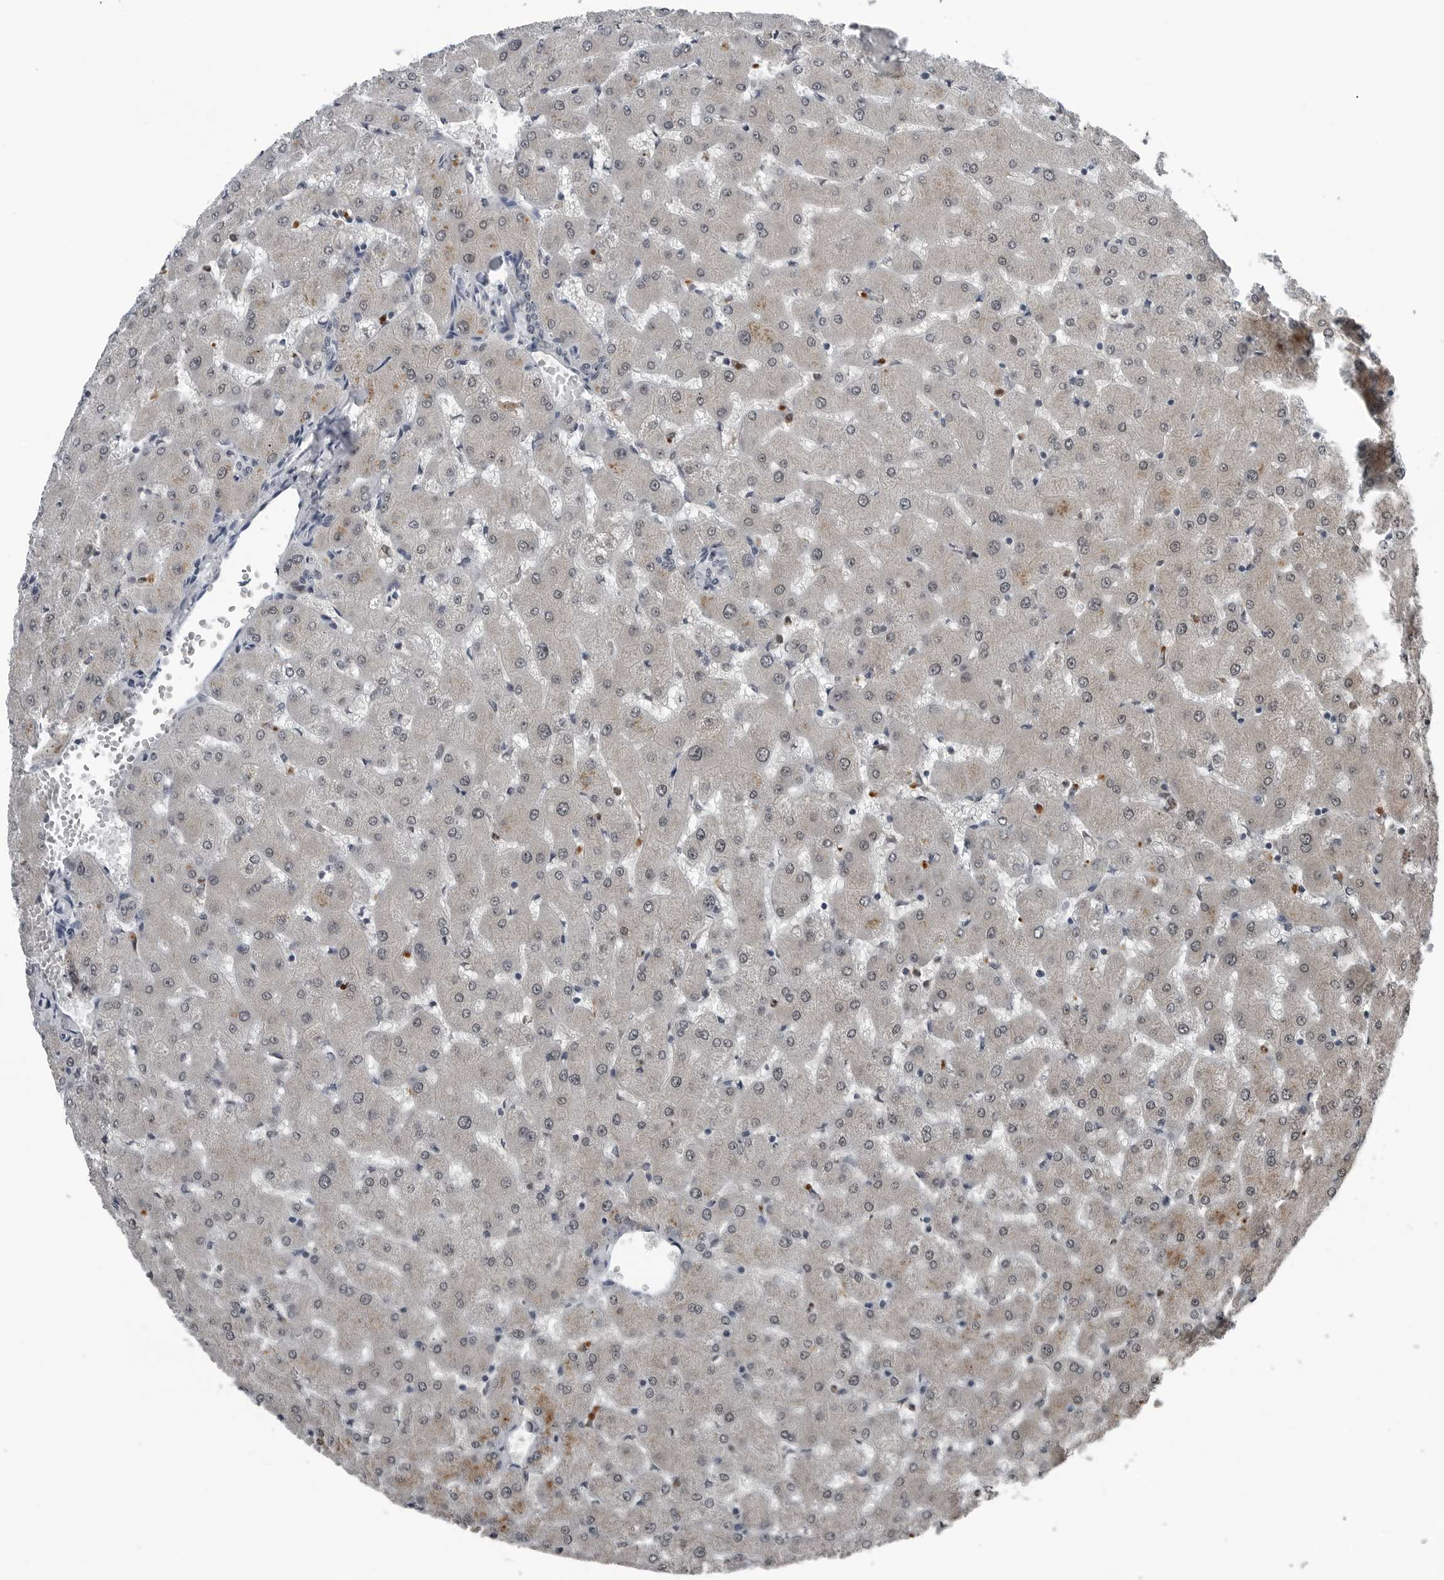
{"staining": {"intensity": "negative", "quantity": "none", "location": "none"}, "tissue": "liver", "cell_type": "Cholangiocytes", "image_type": "normal", "snomed": [{"axis": "morphology", "description": "Normal tissue, NOS"}, {"axis": "topography", "description": "Liver"}], "caption": "A high-resolution photomicrograph shows IHC staining of unremarkable liver, which exhibits no significant staining in cholangiocytes. (DAB (3,3'-diaminobenzidine) IHC visualized using brightfield microscopy, high magnification).", "gene": "AKR1A1", "patient": {"sex": "female", "age": 63}}